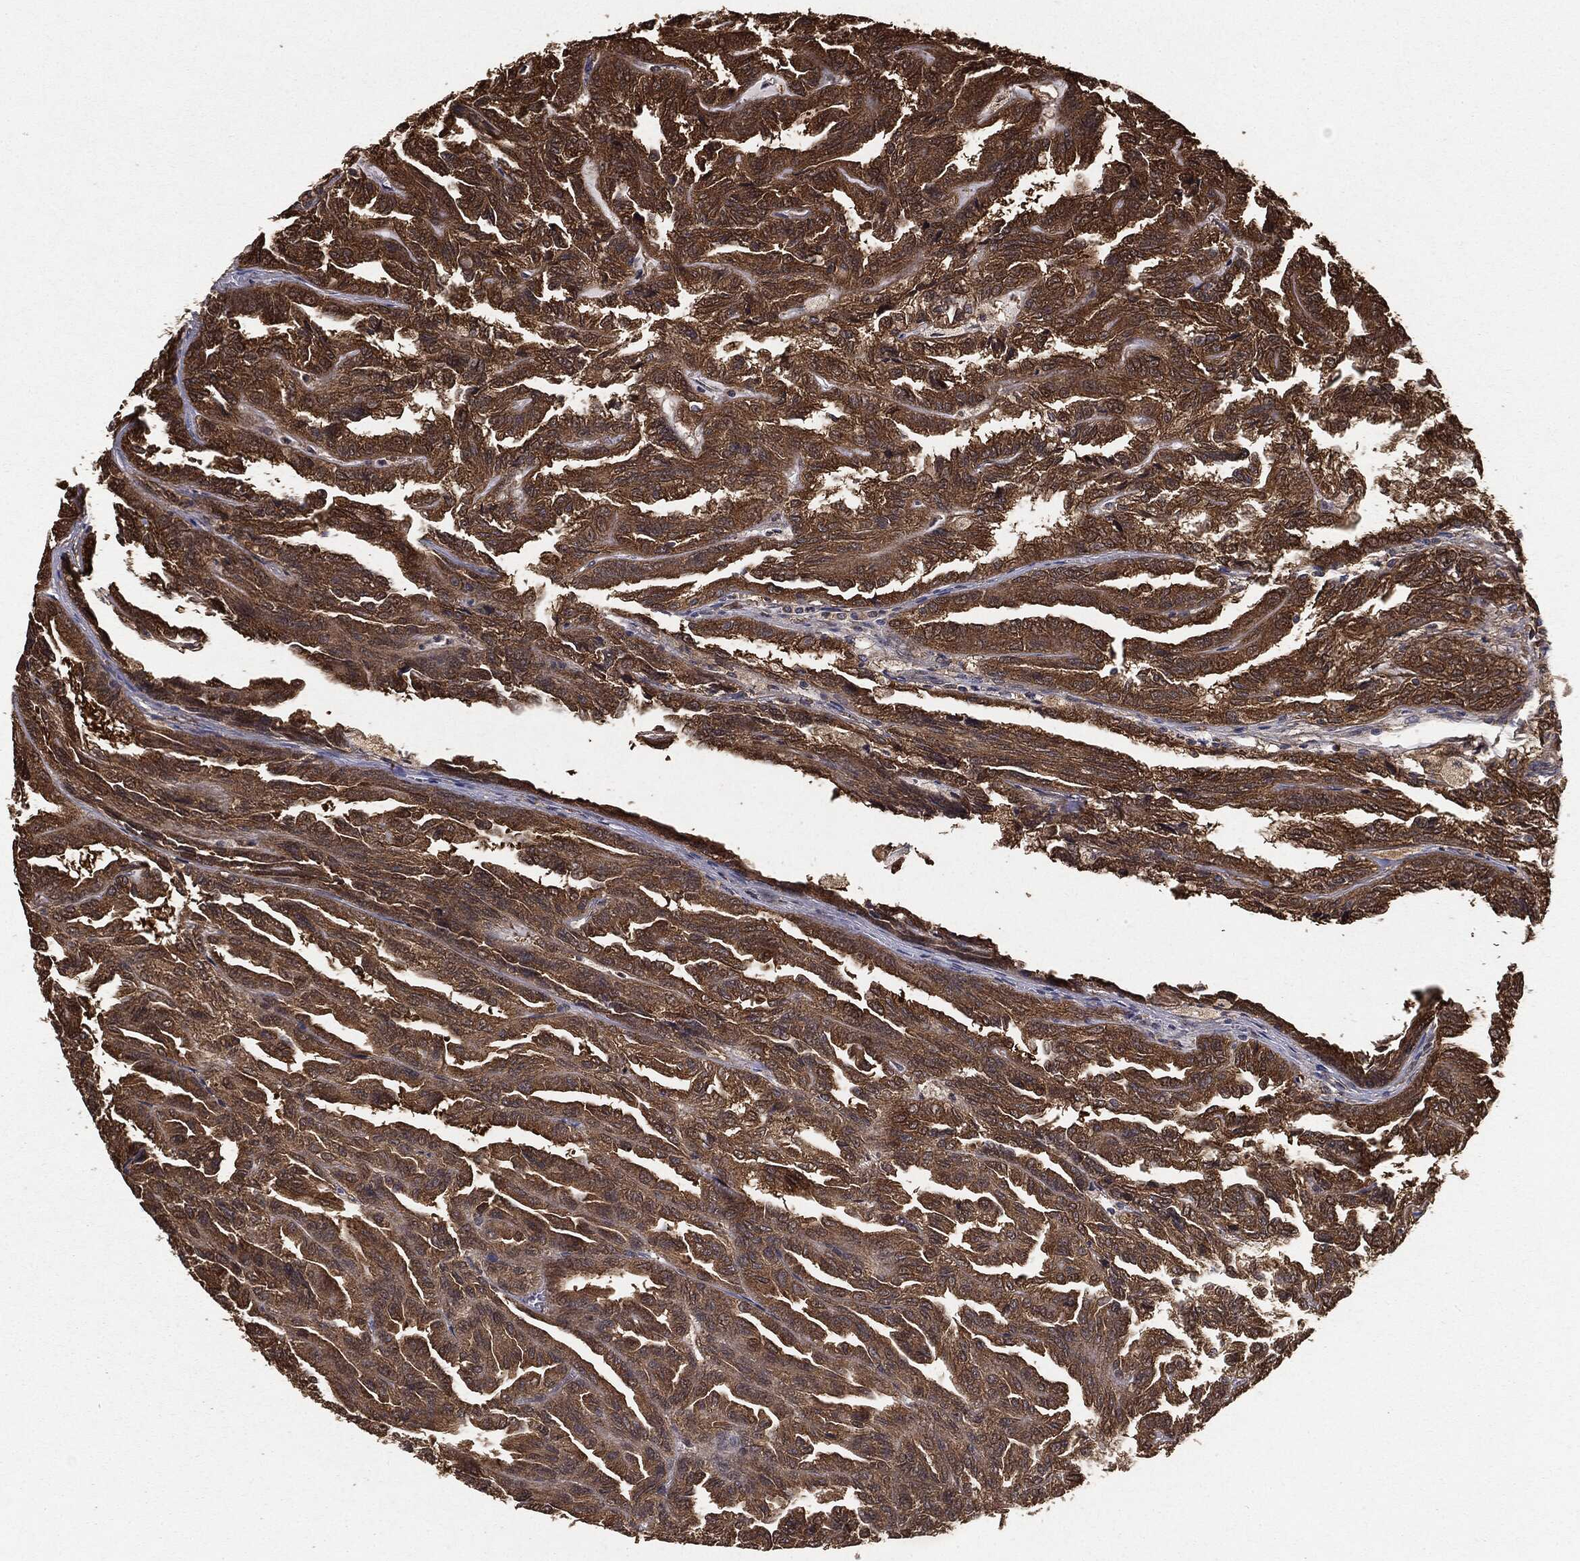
{"staining": {"intensity": "moderate", "quantity": ">75%", "location": "cytoplasmic/membranous"}, "tissue": "renal cancer", "cell_type": "Tumor cells", "image_type": "cancer", "snomed": [{"axis": "morphology", "description": "Adenocarcinoma, NOS"}, {"axis": "topography", "description": "Kidney"}], "caption": "Immunohistochemical staining of human renal cancer demonstrates medium levels of moderate cytoplasmic/membranous protein positivity in about >75% of tumor cells.", "gene": "NME1", "patient": {"sex": "male", "age": 79}}